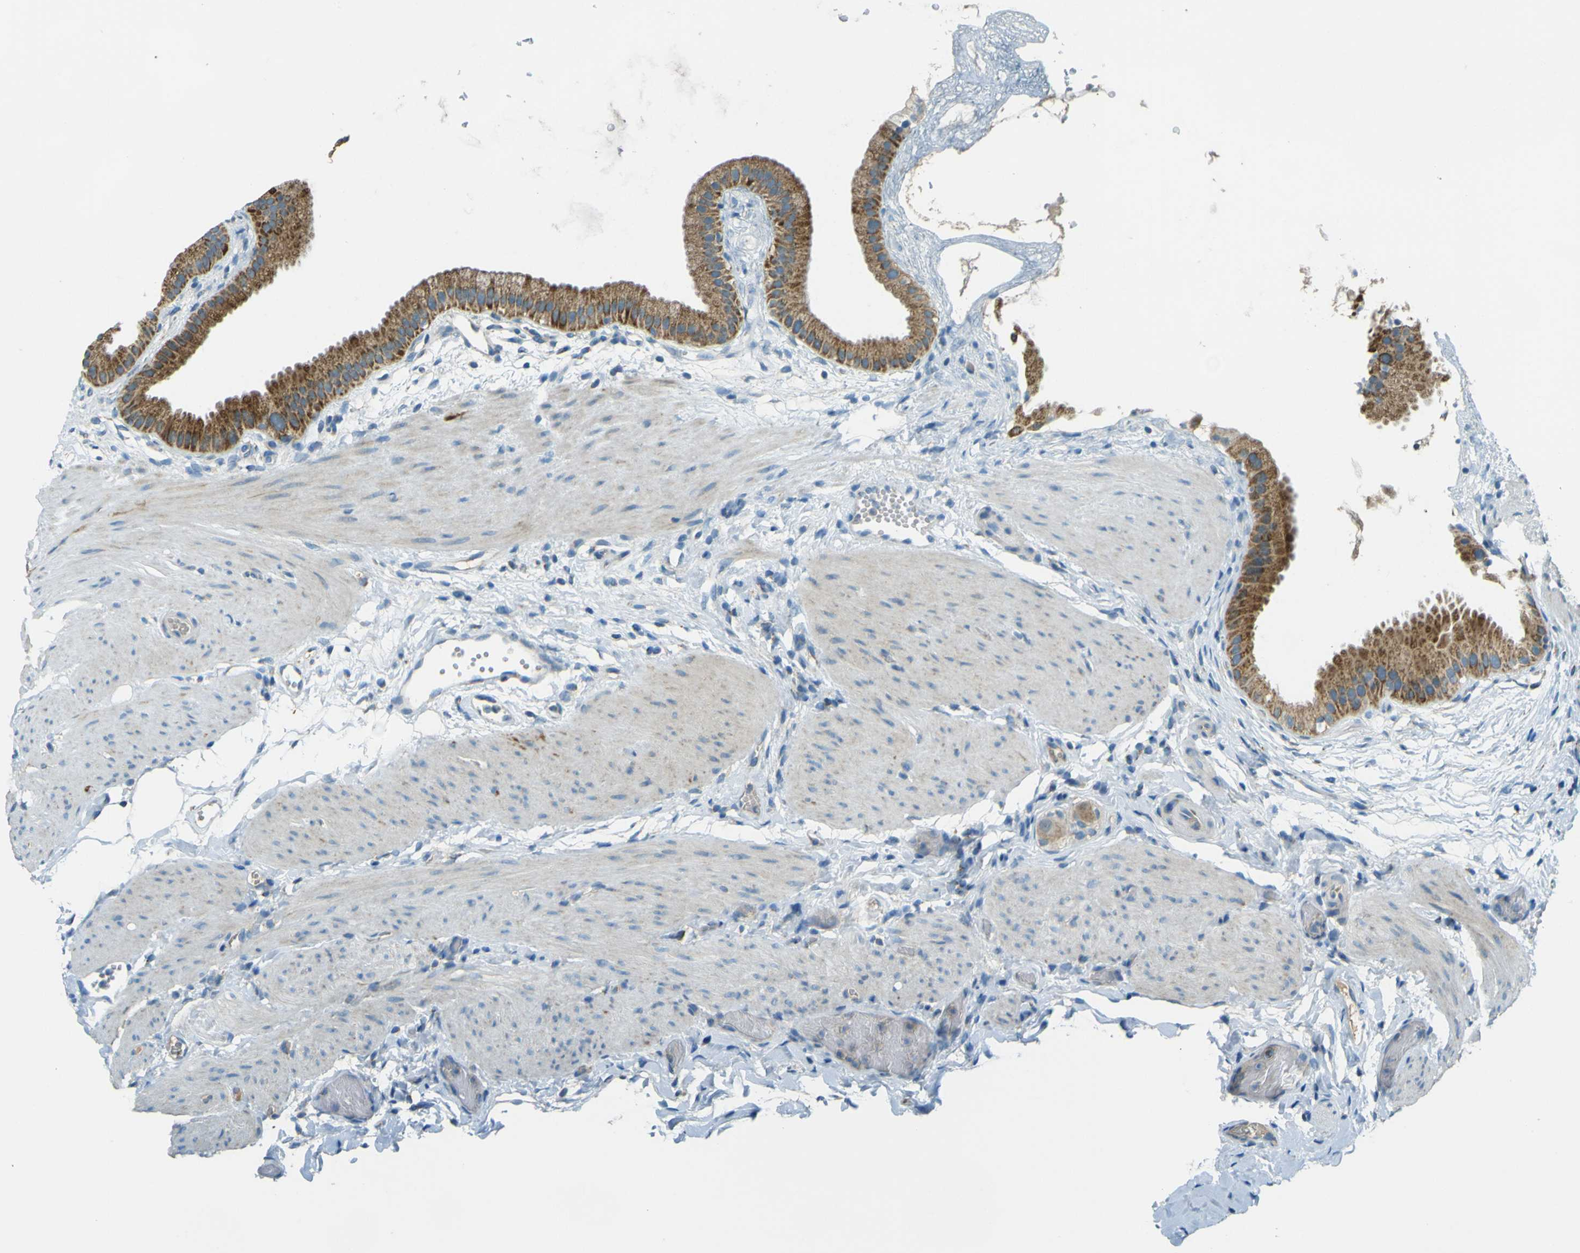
{"staining": {"intensity": "strong", "quantity": ">75%", "location": "cytoplasmic/membranous"}, "tissue": "gallbladder", "cell_type": "Glandular cells", "image_type": "normal", "snomed": [{"axis": "morphology", "description": "Normal tissue, NOS"}, {"axis": "topography", "description": "Gallbladder"}], "caption": "Protein staining of normal gallbladder displays strong cytoplasmic/membranous expression in about >75% of glandular cells. The protein is shown in brown color, while the nuclei are stained blue.", "gene": "FKTN", "patient": {"sex": "female", "age": 64}}